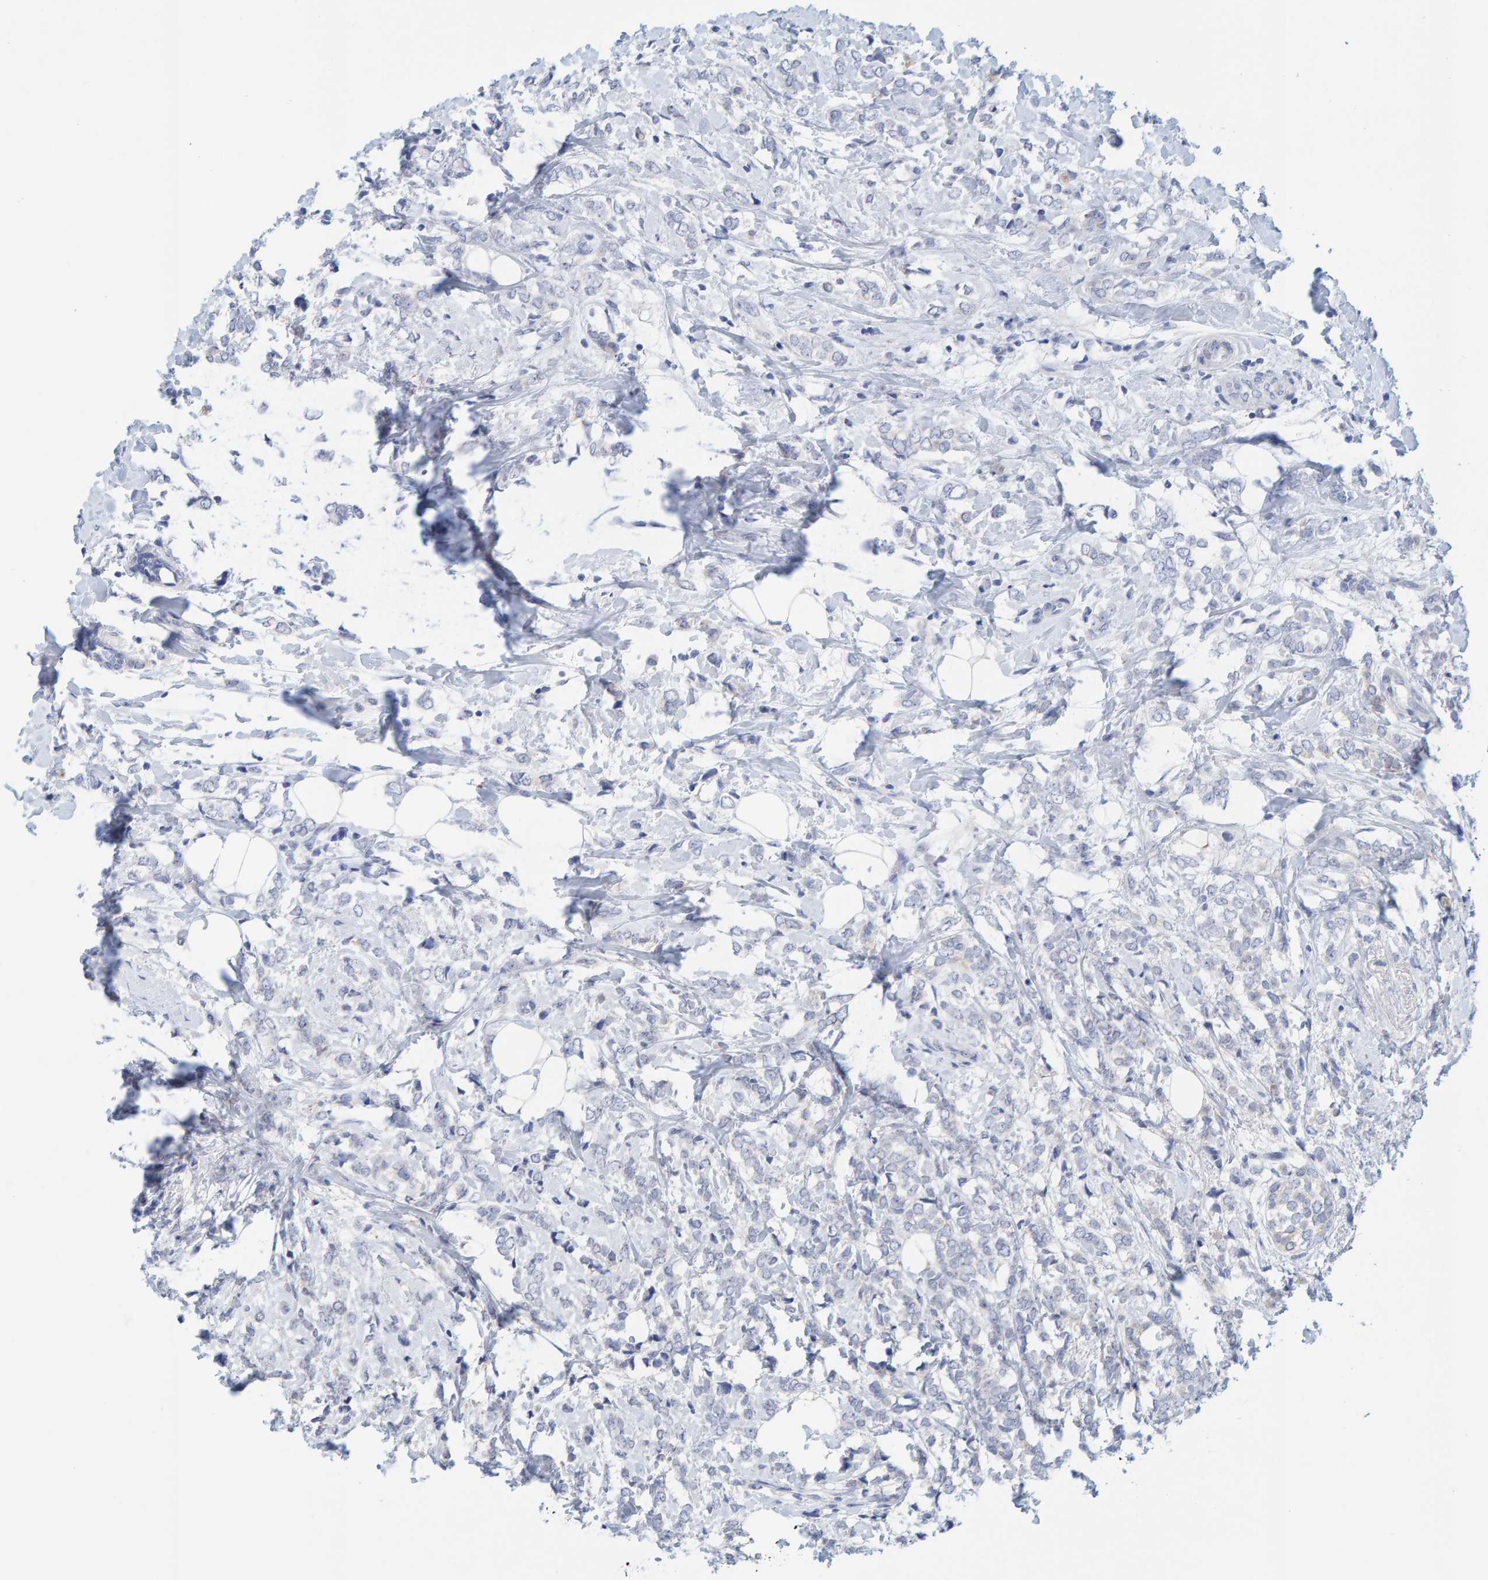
{"staining": {"intensity": "negative", "quantity": "none", "location": "none"}, "tissue": "breast cancer", "cell_type": "Tumor cells", "image_type": "cancer", "snomed": [{"axis": "morphology", "description": "Normal tissue, NOS"}, {"axis": "morphology", "description": "Lobular carcinoma"}, {"axis": "topography", "description": "Breast"}], "caption": "This is an IHC micrograph of breast lobular carcinoma. There is no positivity in tumor cells.", "gene": "KLHL11", "patient": {"sex": "female", "age": 47}}